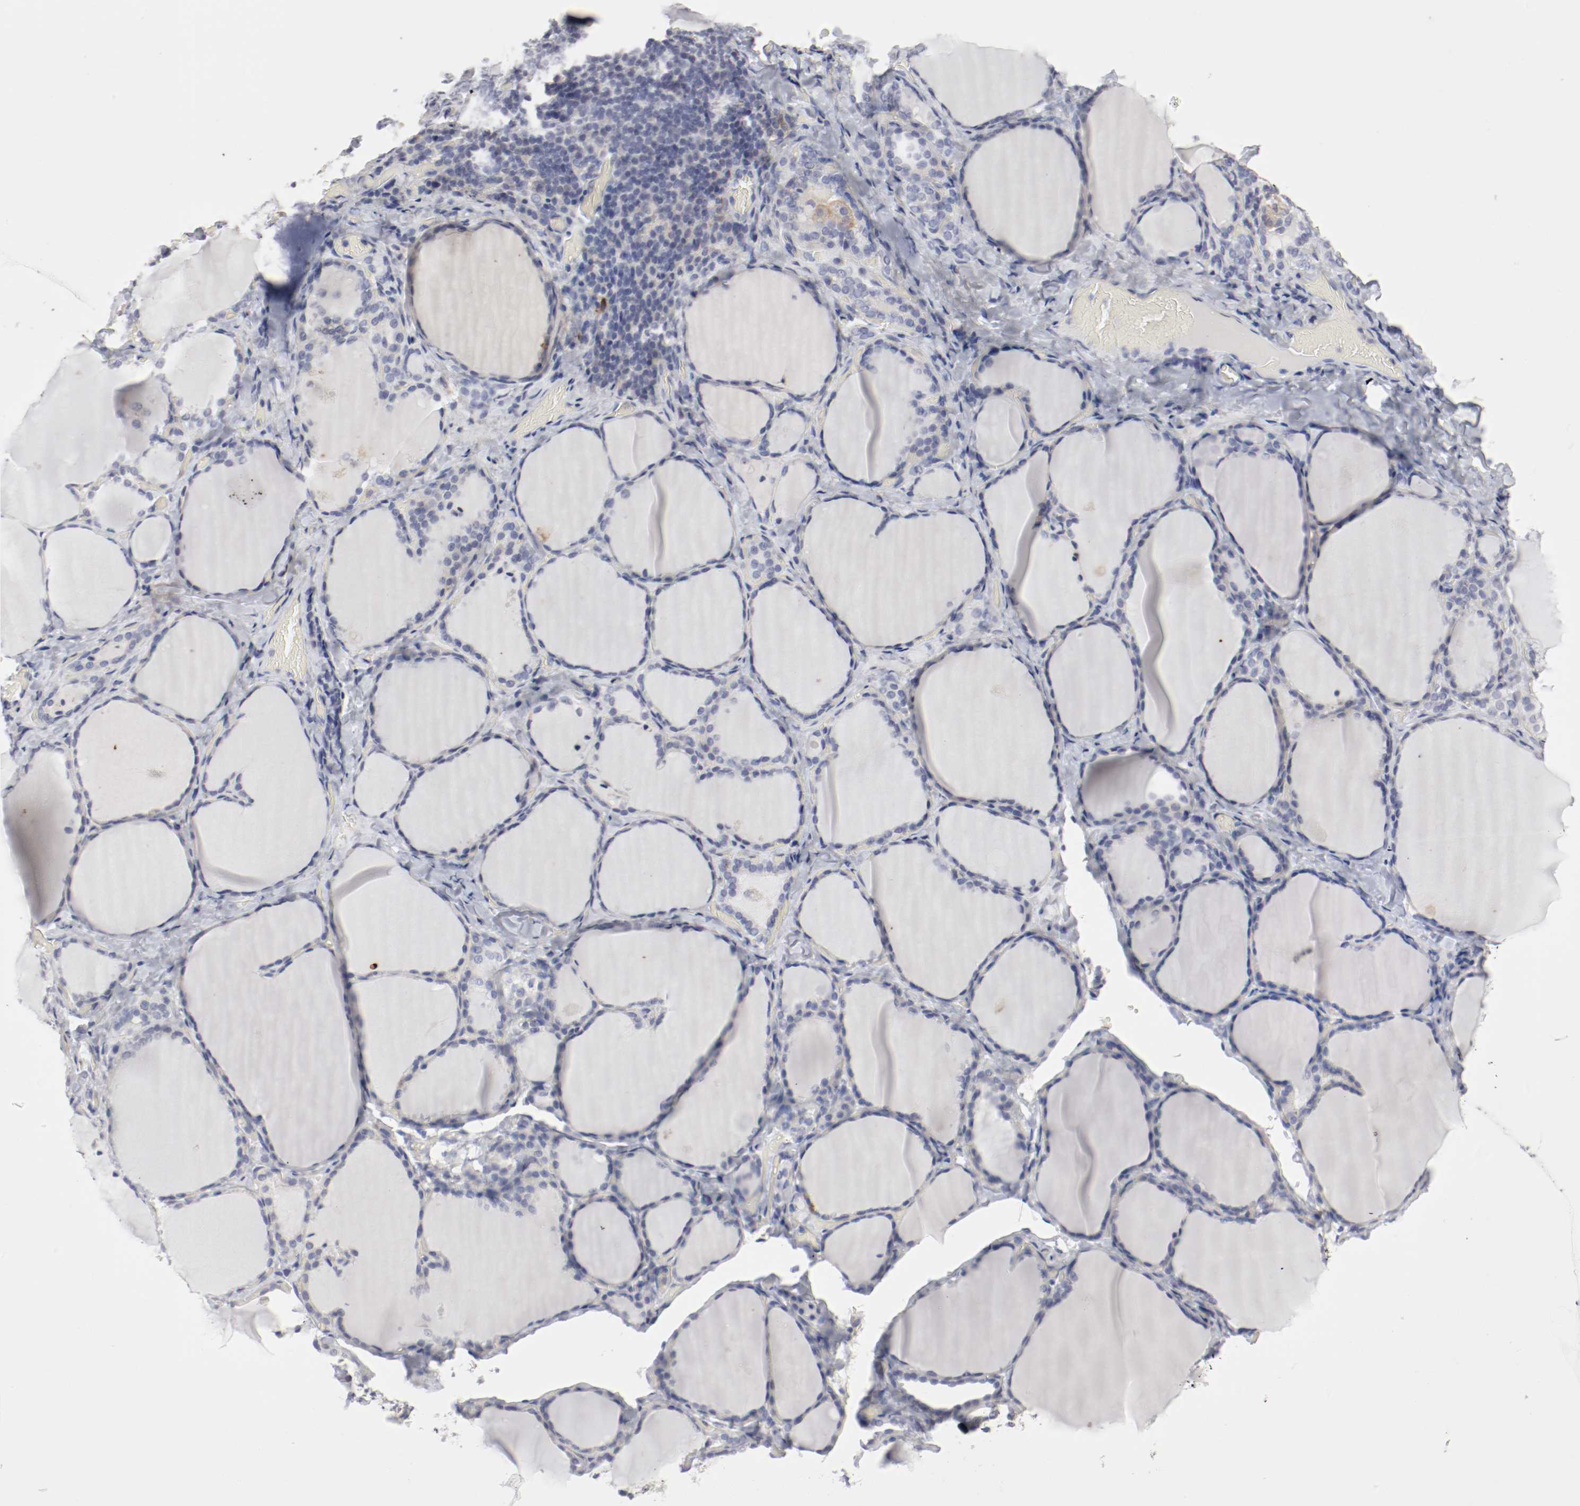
{"staining": {"intensity": "weak", "quantity": "<25%", "location": "cytoplasmic/membranous"}, "tissue": "thyroid gland", "cell_type": "Glandular cells", "image_type": "normal", "snomed": [{"axis": "morphology", "description": "Normal tissue, NOS"}, {"axis": "morphology", "description": "Papillary adenocarcinoma, NOS"}, {"axis": "topography", "description": "Thyroid gland"}], "caption": "IHC of normal human thyroid gland reveals no expression in glandular cells. (Stains: DAB immunohistochemistry (IHC) with hematoxylin counter stain, Microscopy: brightfield microscopy at high magnification).", "gene": "ITGAX", "patient": {"sex": "female", "age": 30}}